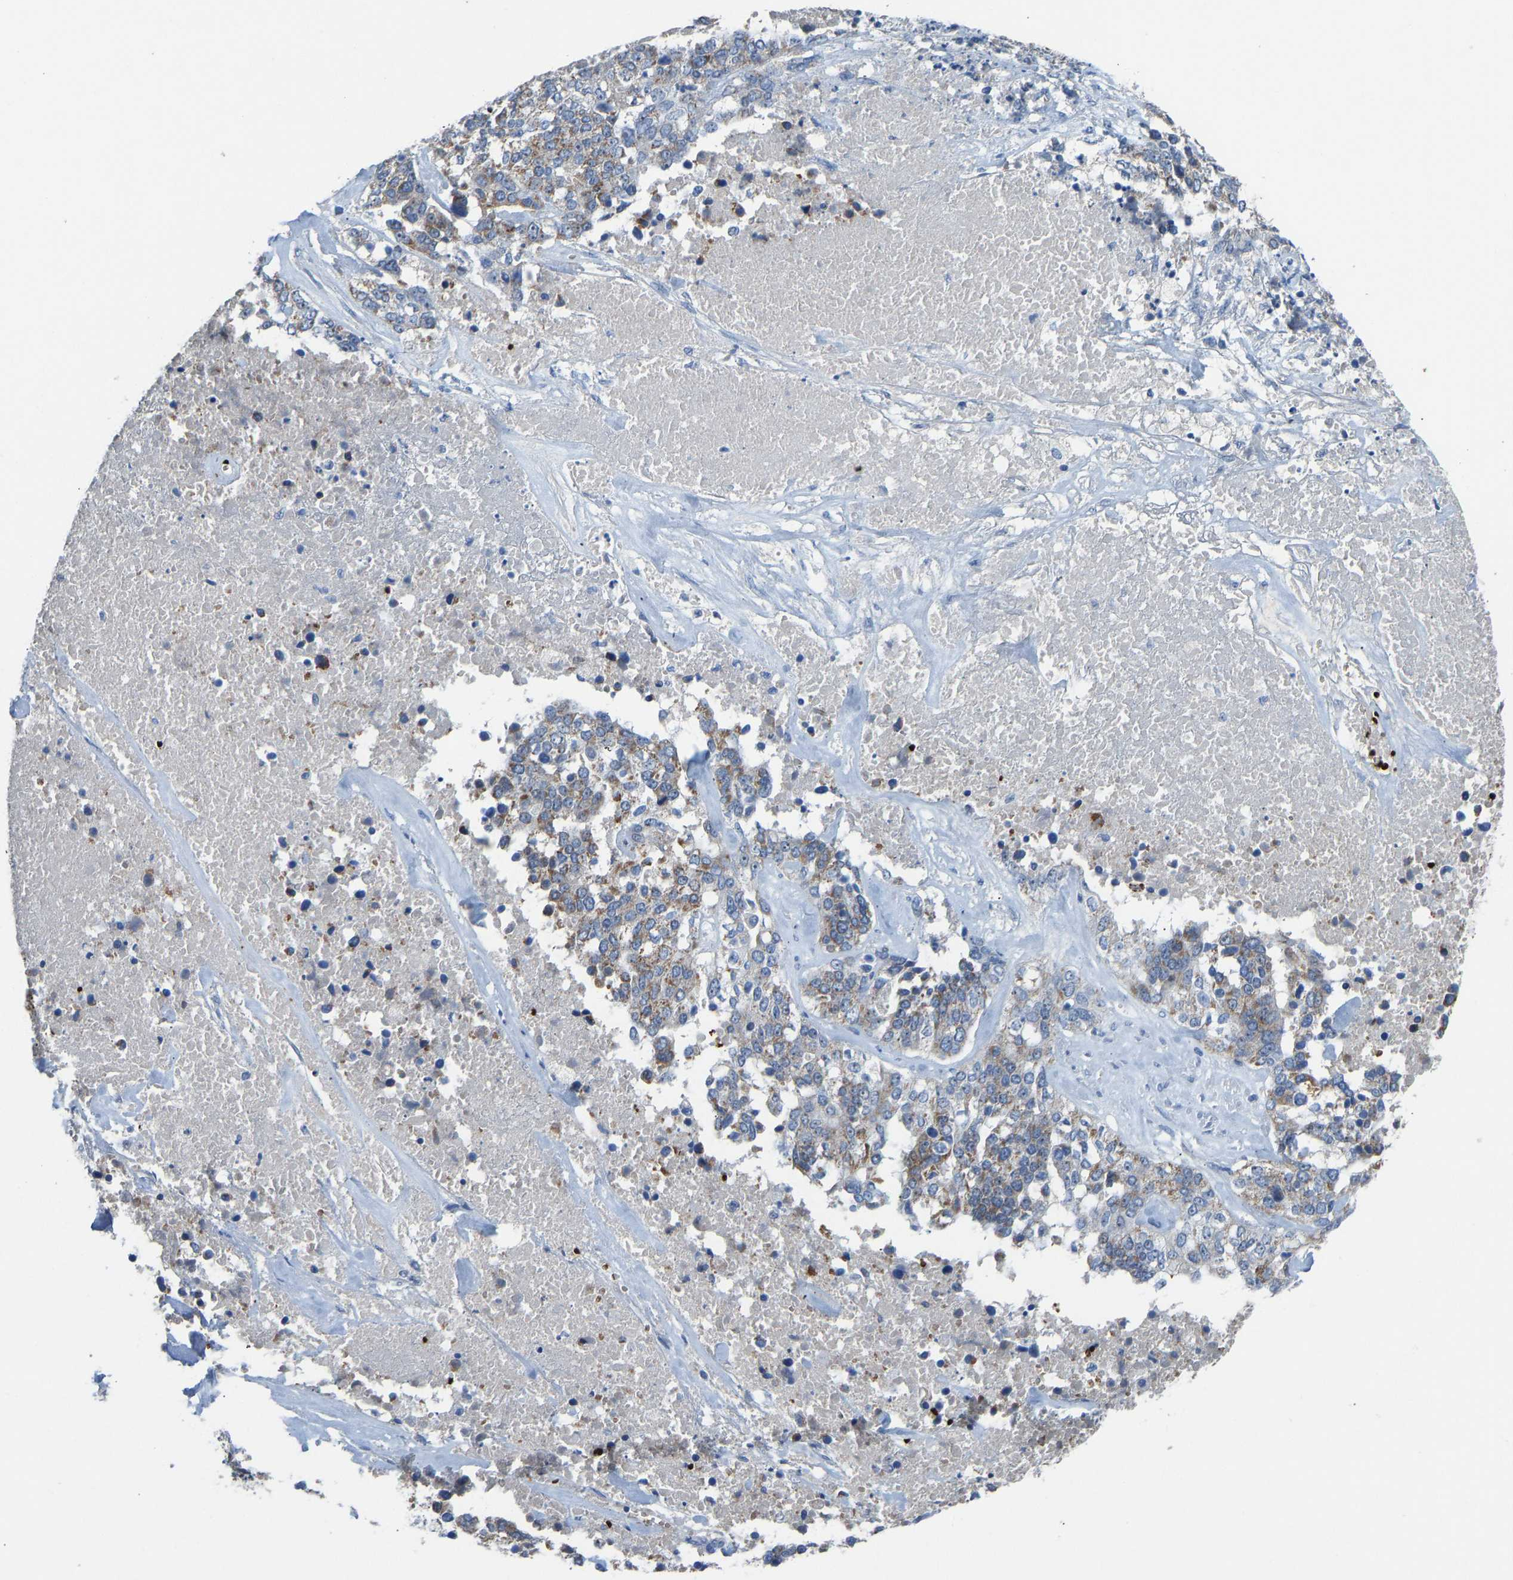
{"staining": {"intensity": "moderate", "quantity": ">75%", "location": "cytoplasmic/membranous"}, "tissue": "ovarian cancer", "cell_type": "Tumor cells", "image_type": "cancer", "snomed": [{"axis": "morphology", "description": "Cystadenocarcinoma, serous, NOS"}, {"axis": "topography", "description": "Ovary"}], "caption": "Brown immunohistochemical staining in human ovarian serous cystadenocarcinoma displays moderate cytoplasmic/membranous positivity in about >75% of tumor cells. (DAB (3,3'-diaminobenzidine) IHC with brightfield microscopy, high magnification).", "gene": "PIGS", "patient": {"sex": "female", "age": 44}}